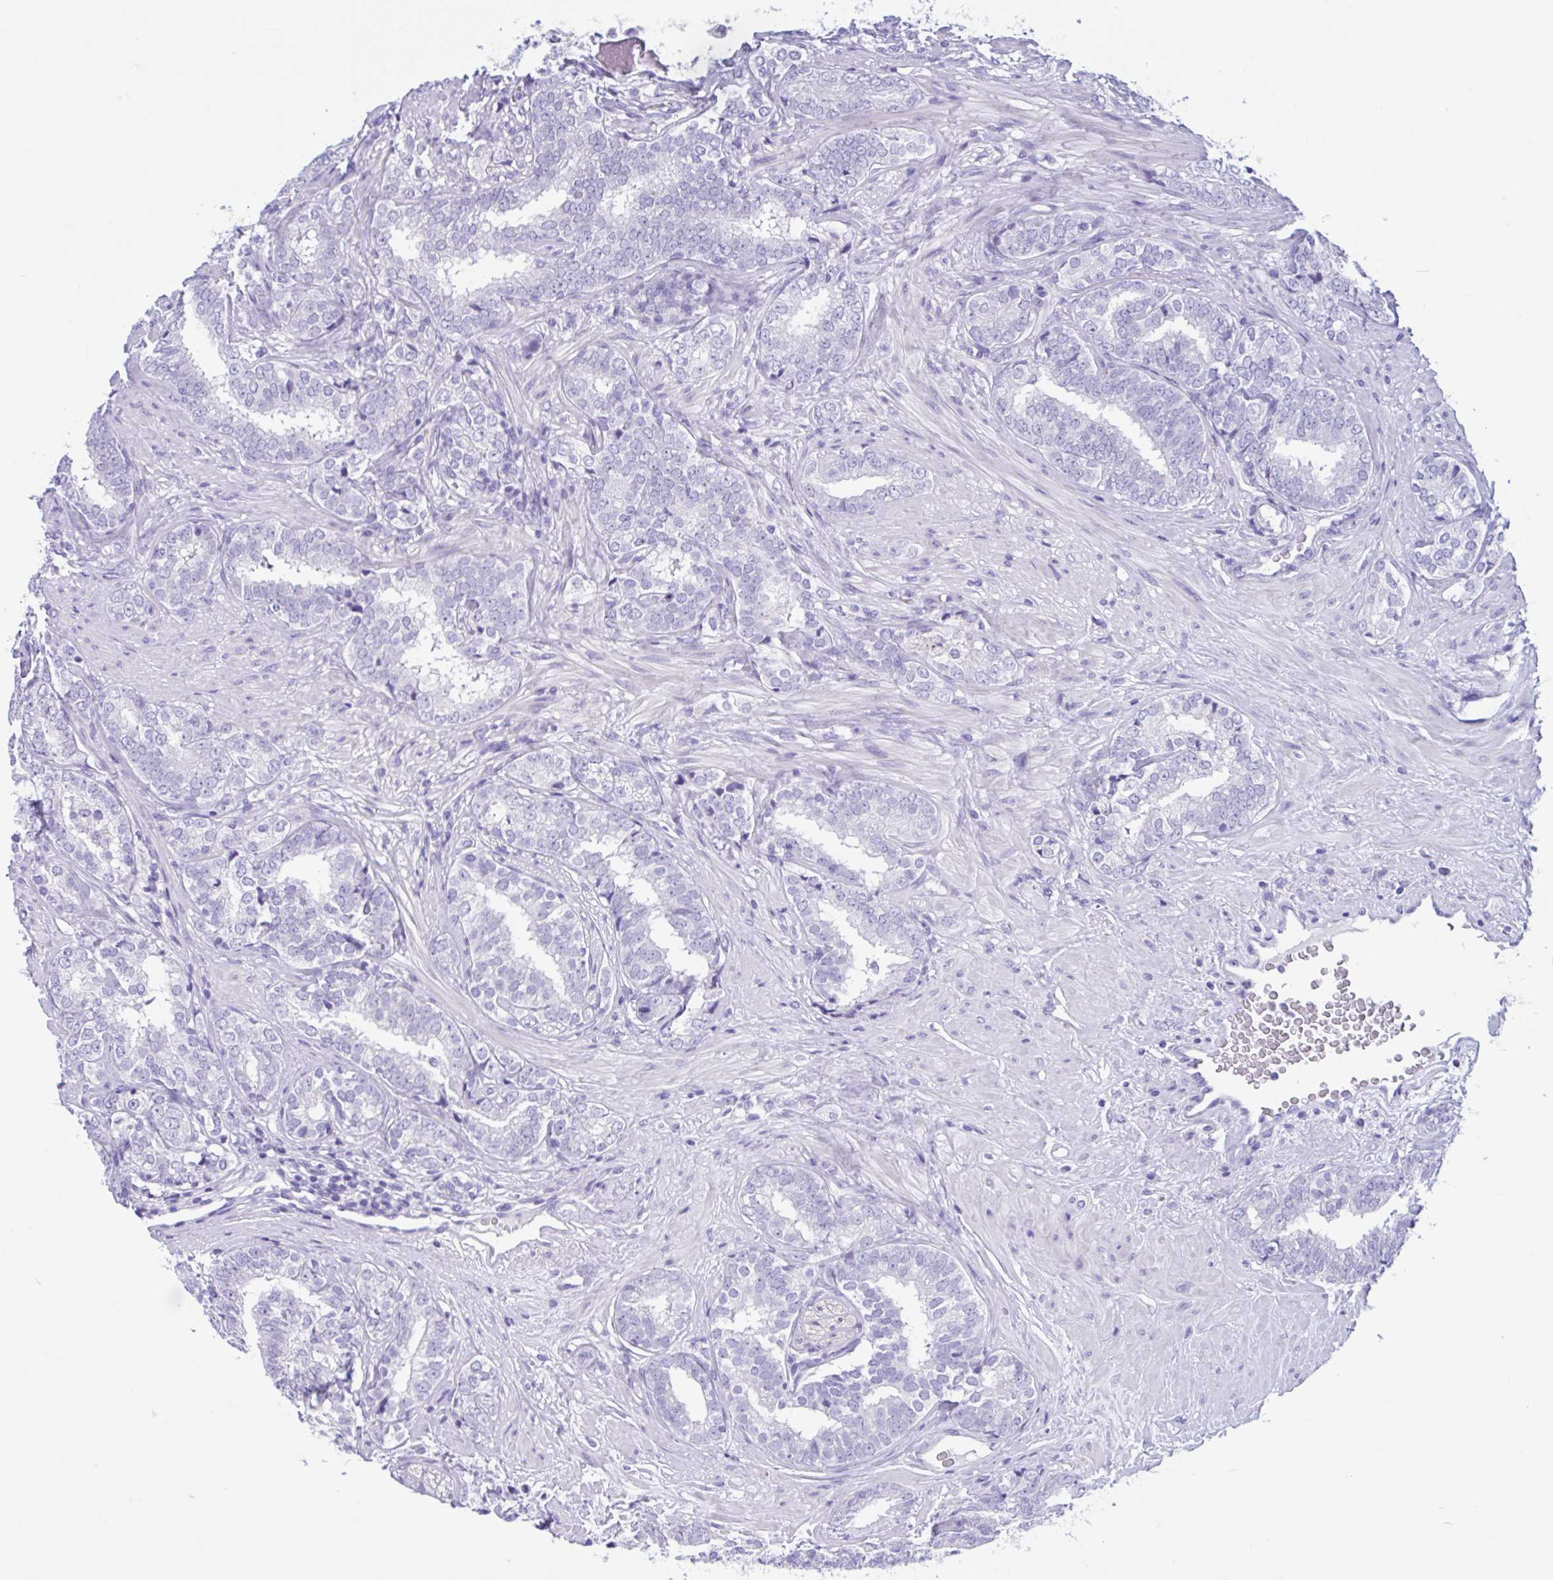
{"staining": {"intensity": "negative", "quantity": "none", "location": "none"}, "tissue": "prostate cancer", "cell_type": "Tumor cells", "image_type": "cancer", "snomed": [{"axis": "morphology", "description": "Adenocarcinoma, High grade"}, {"axis": "topography", "description": "Prostate"}], "caption": "Tumor cells are negative for protein expression in human prostate adenocarcinoma (high-grade).", "gene": "OR4N4", "patient": {"sex": "male", "age": 72}}